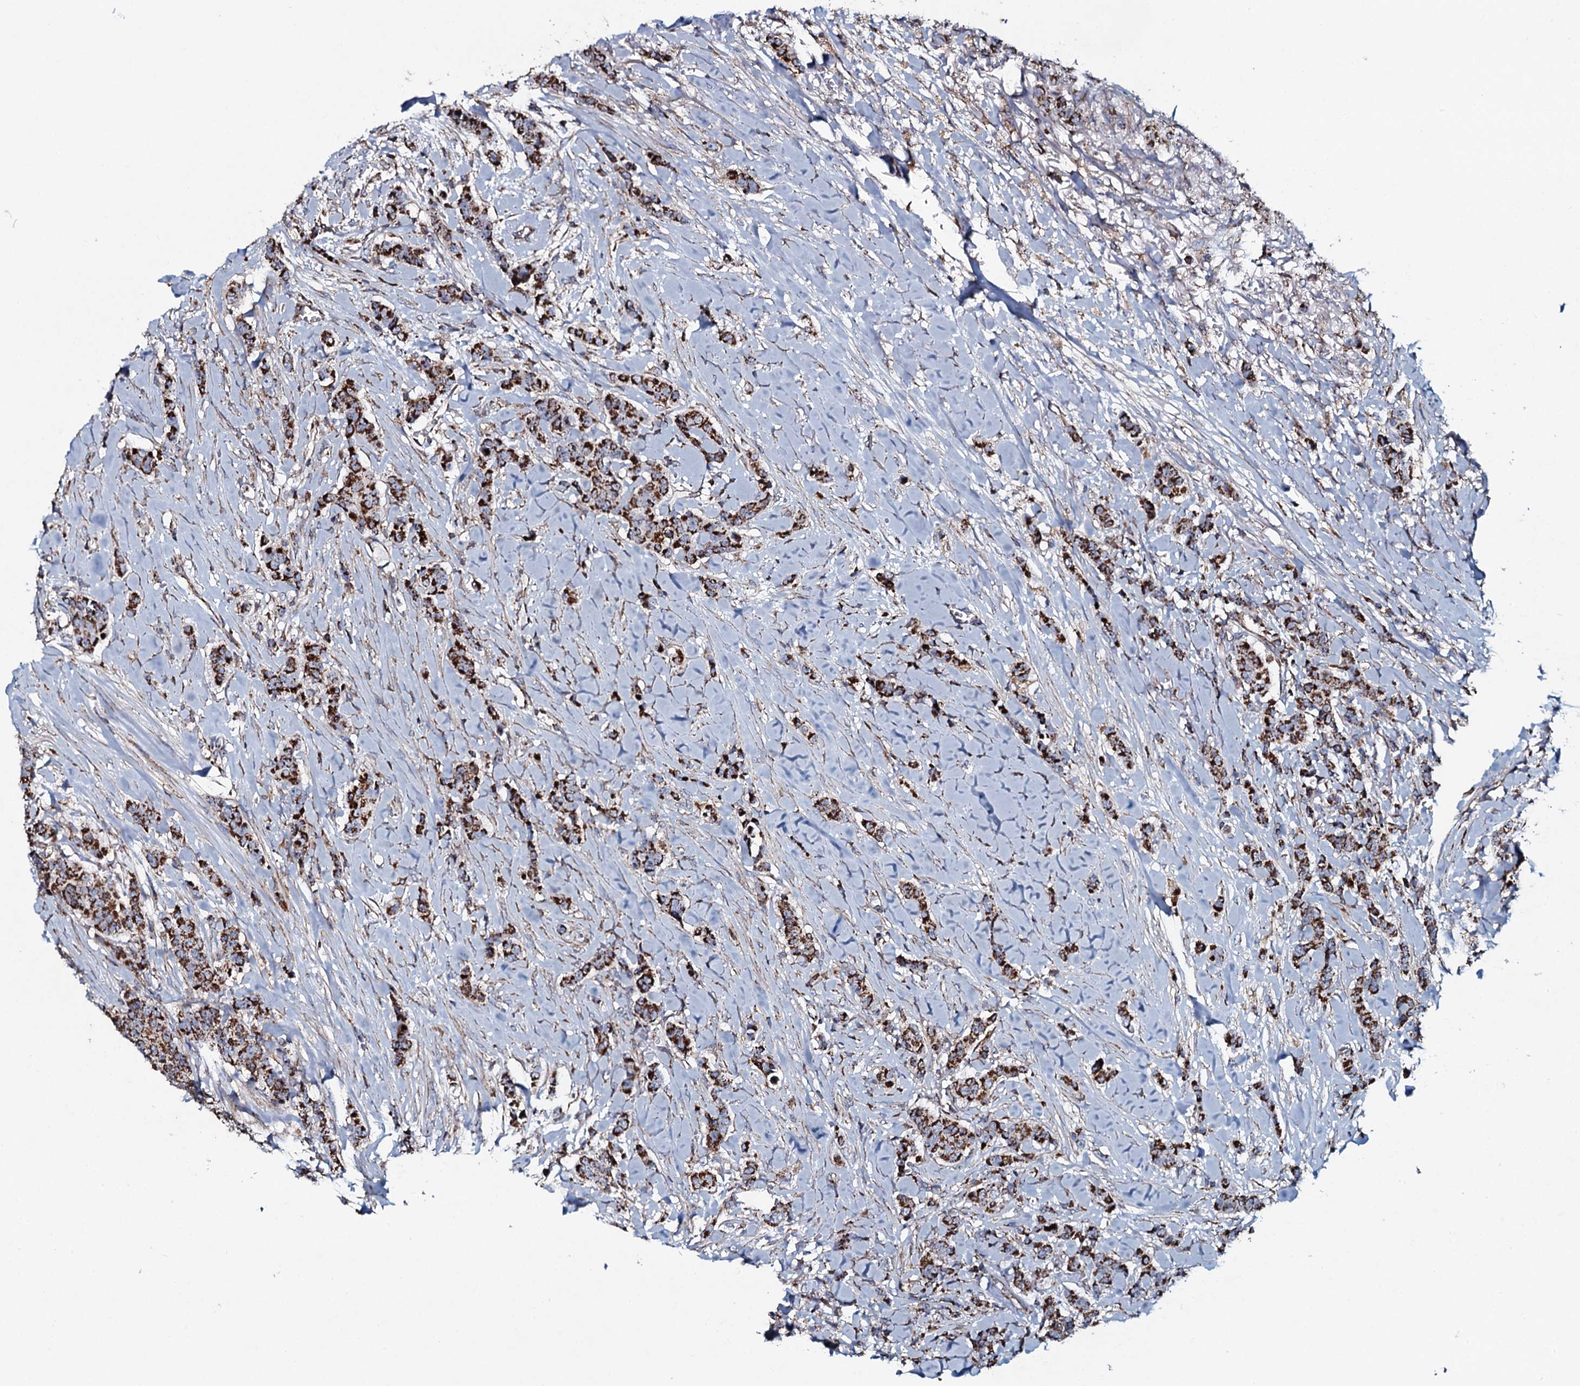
{"staining": {"intensity": "strong", "quantity": ">75%", "location": "cytoplasmic/membranous"}, "tissue": "breast cancer", "cell_type": "Tumor cells", "image_type": "cancer", "snomed": [{"axis": "morphology", "description": "Duct carcinoma"}, {"axis": "topography", "description": "Breast"}], "caption": "Human breast cancer (infiltrating ductal carcinoma) stained with a brown dye exhibits strong cytoplasmic/membranous positive staining in approximately >75% of tumor cells.", "gene": "EVC2", "patient": {"sex": "female", "age": 40}}